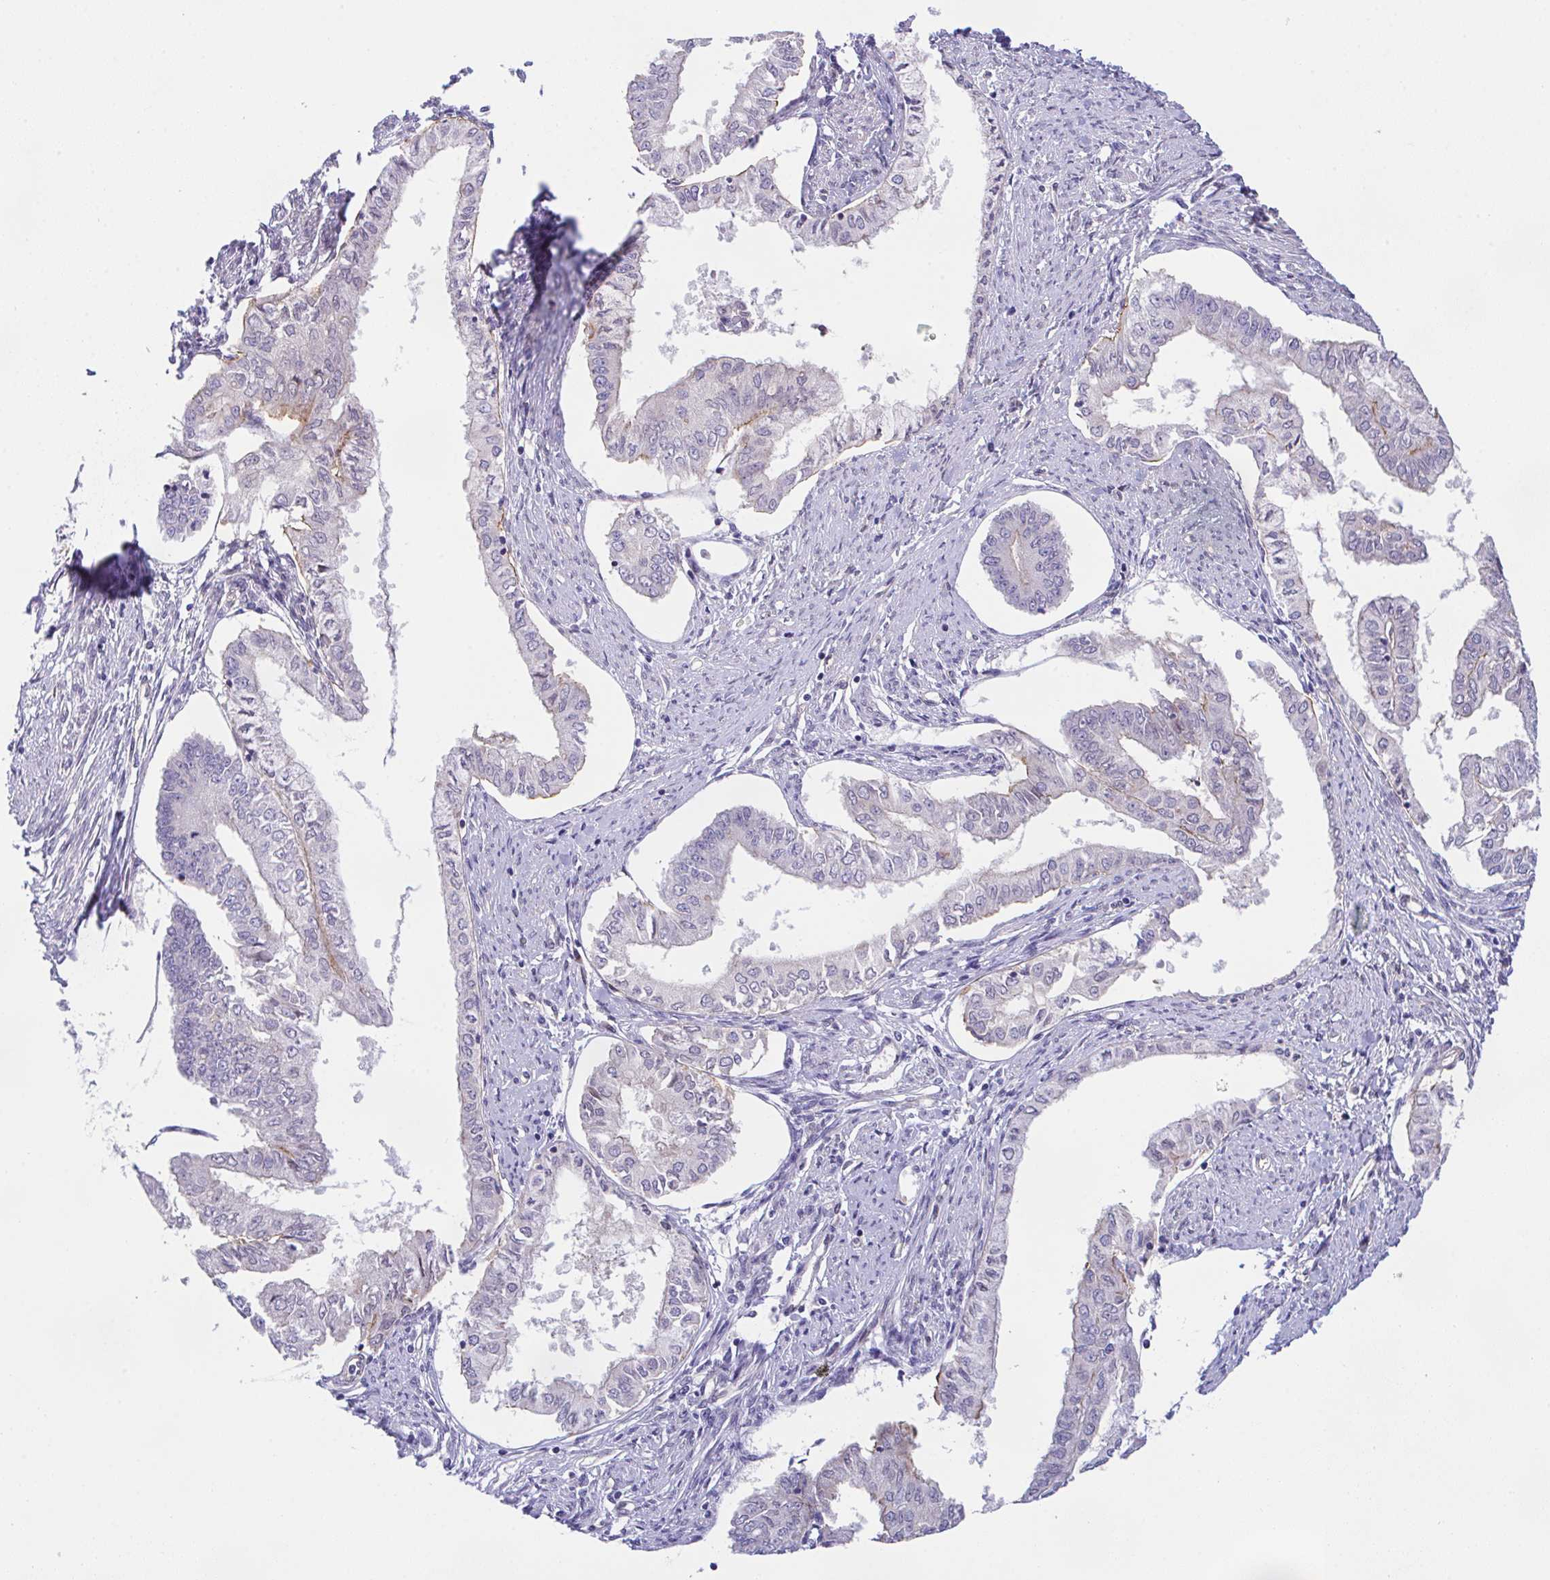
{"staining": {"intensity": "negative", "quantity": "none", "location": "none"}, "tissue": "endometrial cancer", "cell_type": "Tumor cells", "image_type": "cancer", "snomed": [{"axis": "morphology", "description": "Adenocarcinoma, NOS"}, {"axis": "topography", "description": "Endometrium"}], "caption": "Tumor cells are negative for brown protein staining in endometrial cancer.", "gene": "ZBED3", "patient": {"sex": "female", "age": 76}}